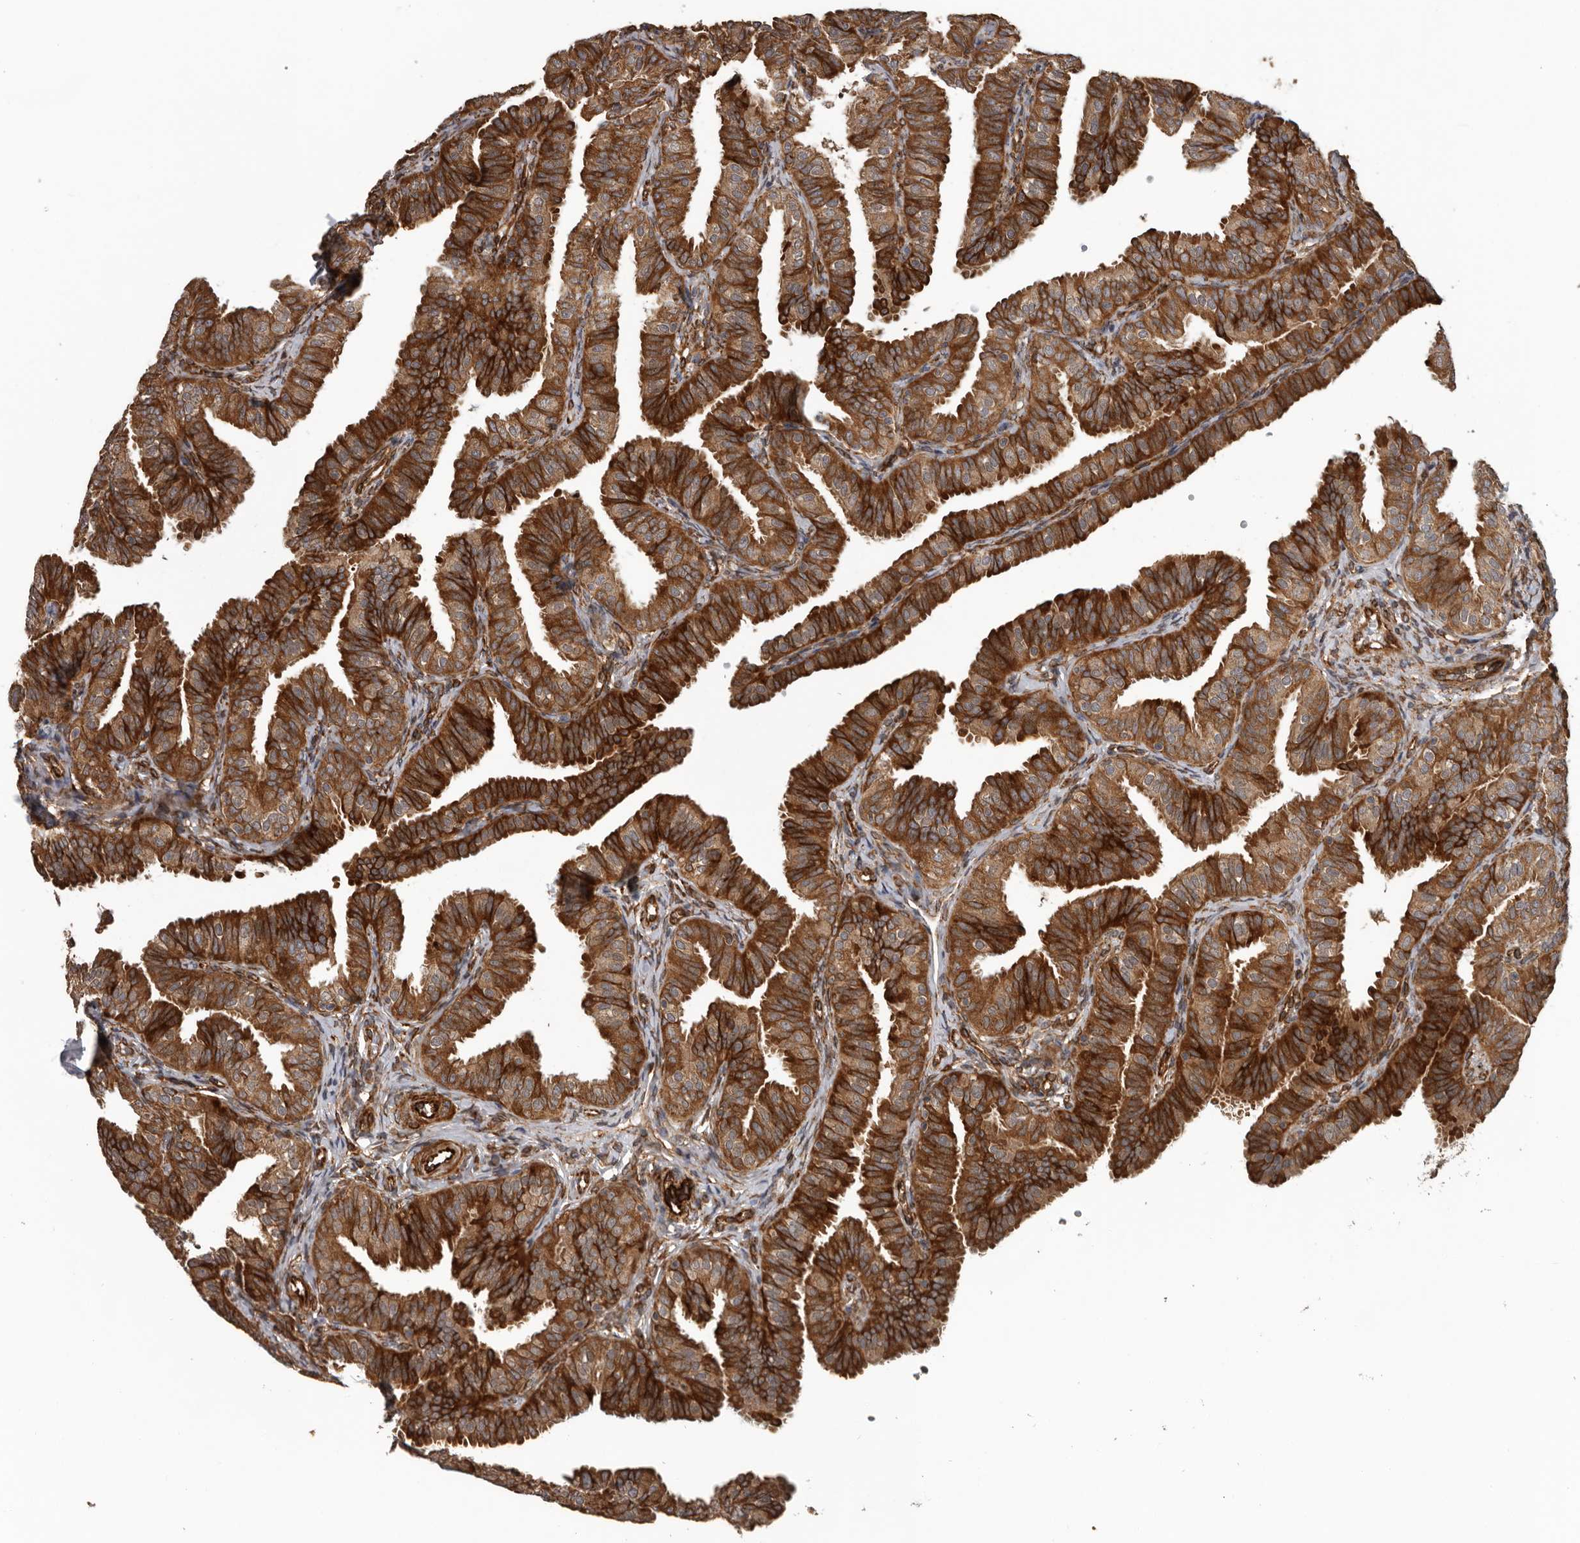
{"staining": {"intensity": "strong", "quantity": ">75%", "location": "cytoplasmic/membranous"}, "tissue": "fallopian tube", "cell_type": "Glandular cells", "image_type": "normal", "snomed": [{"axis": "morphology", "description": "Normal tissue, NOS"}, {"axis": "topography", "description": "Fallopian tube"}], "caption": "Immunohistochemical staining of normal human fallopian tube demonstrates high levels of strong cytoplasmic/membranous staining in approximately >75% of glandular cells.", "gene": "CEP350", "patient": {"sex": "female", "age": 35}}